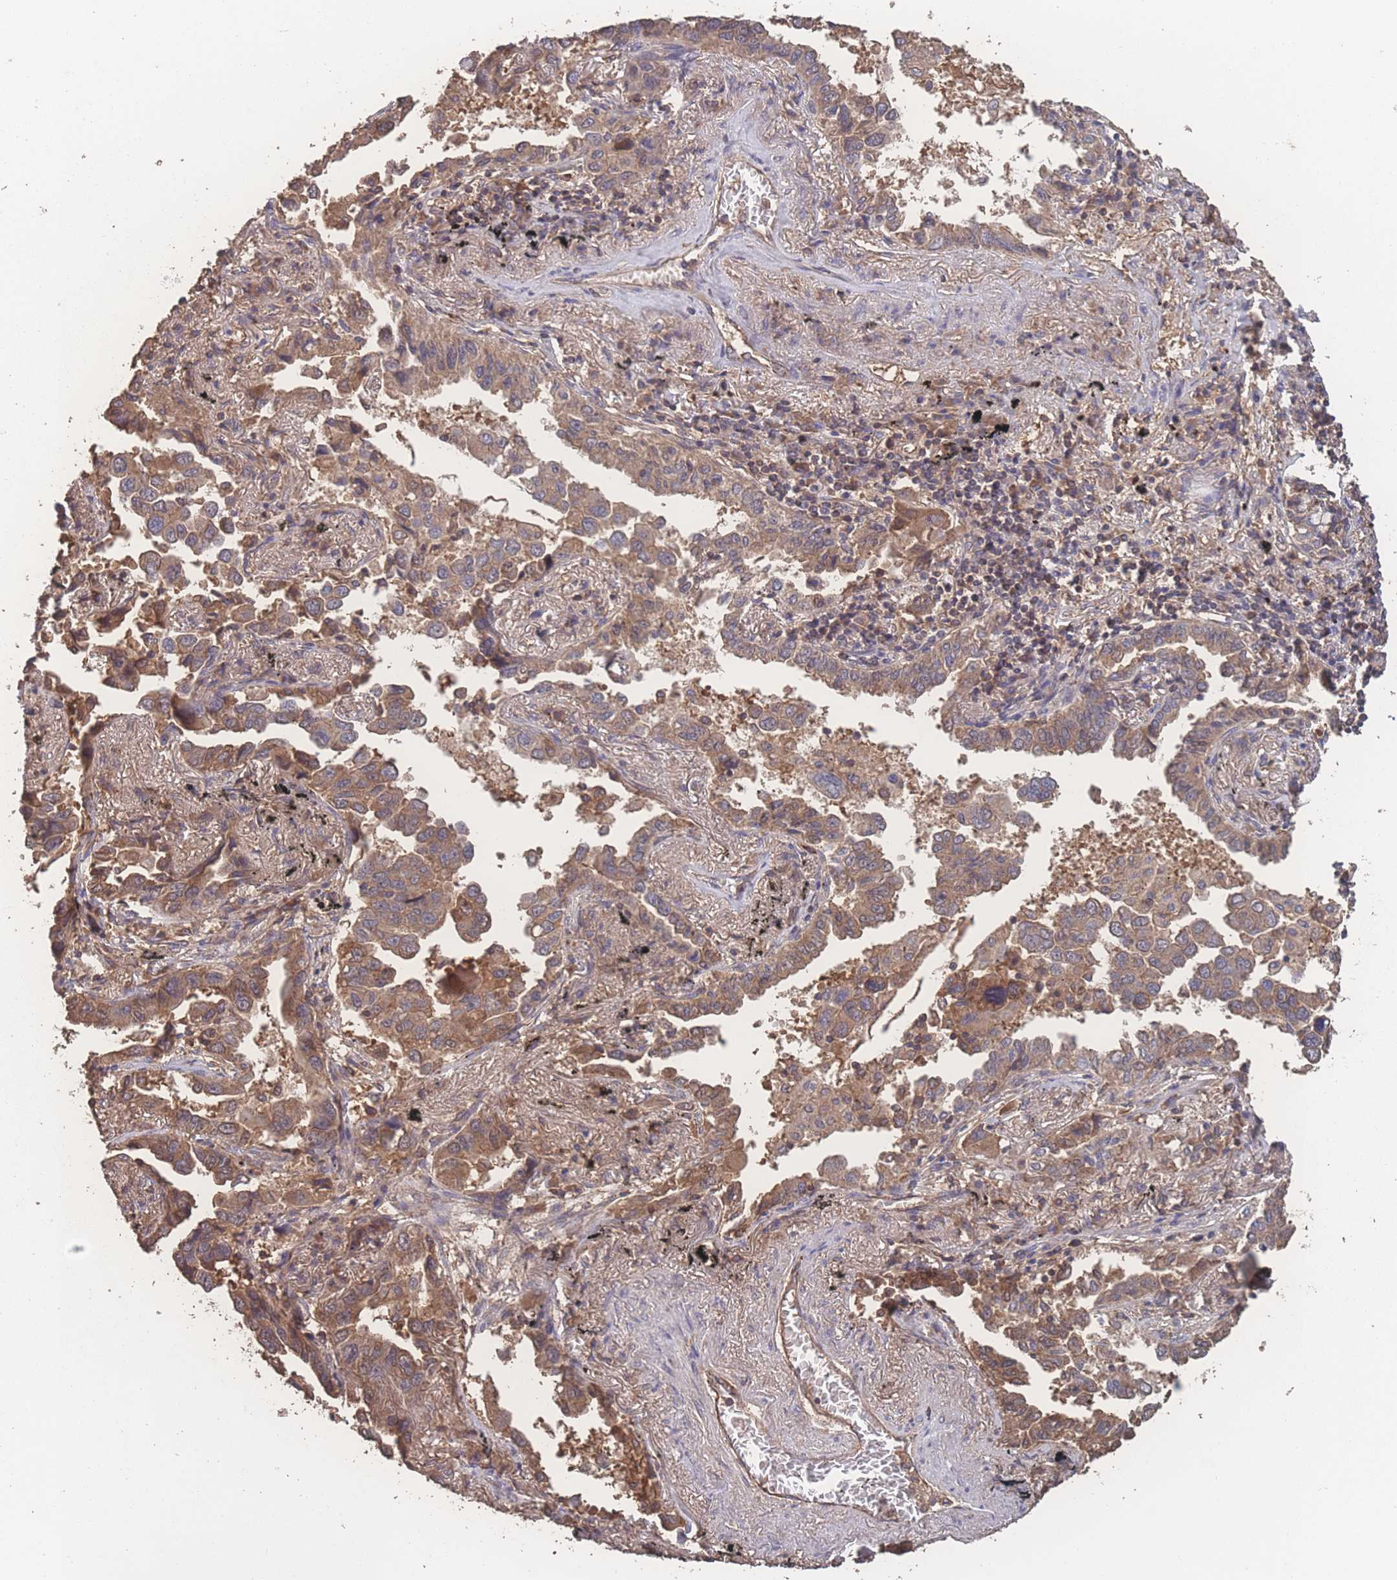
{"staining": {"intensity": "moderate", "quantity": ">75%", "location": "cytoplasmic/membranous"}, "tissue": "lung cancer", "cell_type": "Tumor cells", "image_type": "cancer", "snomed": [{"axis": "morphology", "description": "Adenocarcinoma, NOS"}, {"axis": "topography", "description": "Lung"}], "caption": "Immunohistochemistry (DAB) staining of human lung cancer exhibits moderate cytoplasmic/membranous protein staining in approximately >75% of tumor cells. (DAB IHC with brightfield microscopy, high magnification).", "gene": "ATXN10", "patient": {"sex": "male", "age": 67}}